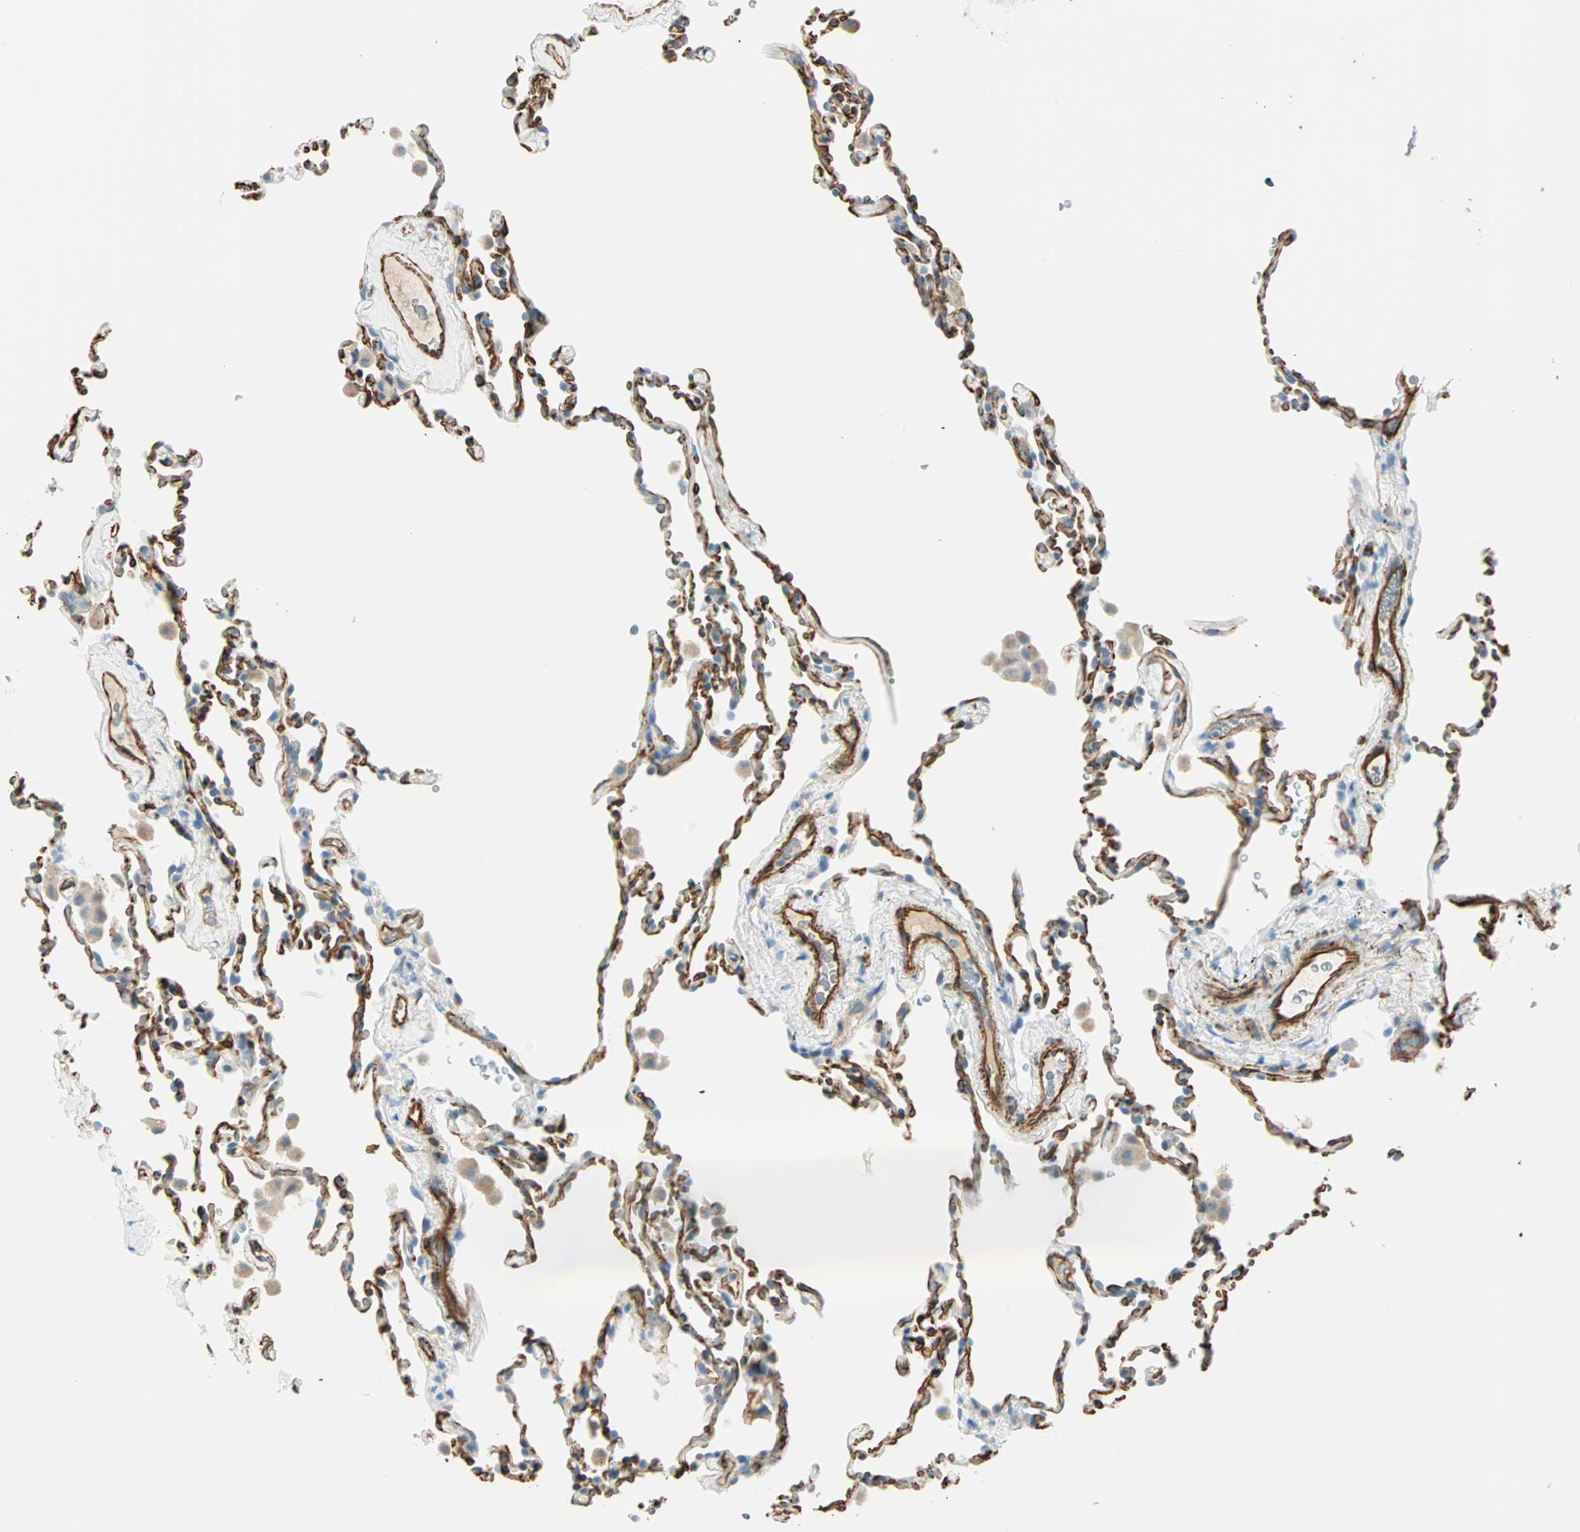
{"staining": {"intensity": "weak", "quantity": "<25%", "location": "cytoplasmic/membranous"}, "tissue": "lung", "cell_type": "Alveolar cells", "image_type": "normal", "snomed": [{"axis": "morphology", "description": "Normal tissue, NOS"}, {"axis": "morphology", "description": "Soft tissue tumor metastatic"}, {"axis": "topography", "description": "Lung"}], "caption": "Immunohistochemistry of normal lung shows no staining in alveolar cells. The staining is performed using DAB brown chromogen with nuclei counter-stained in using hematoxylin.", "gene": "NES", "patient": {"sex": "male", "age": 59}}